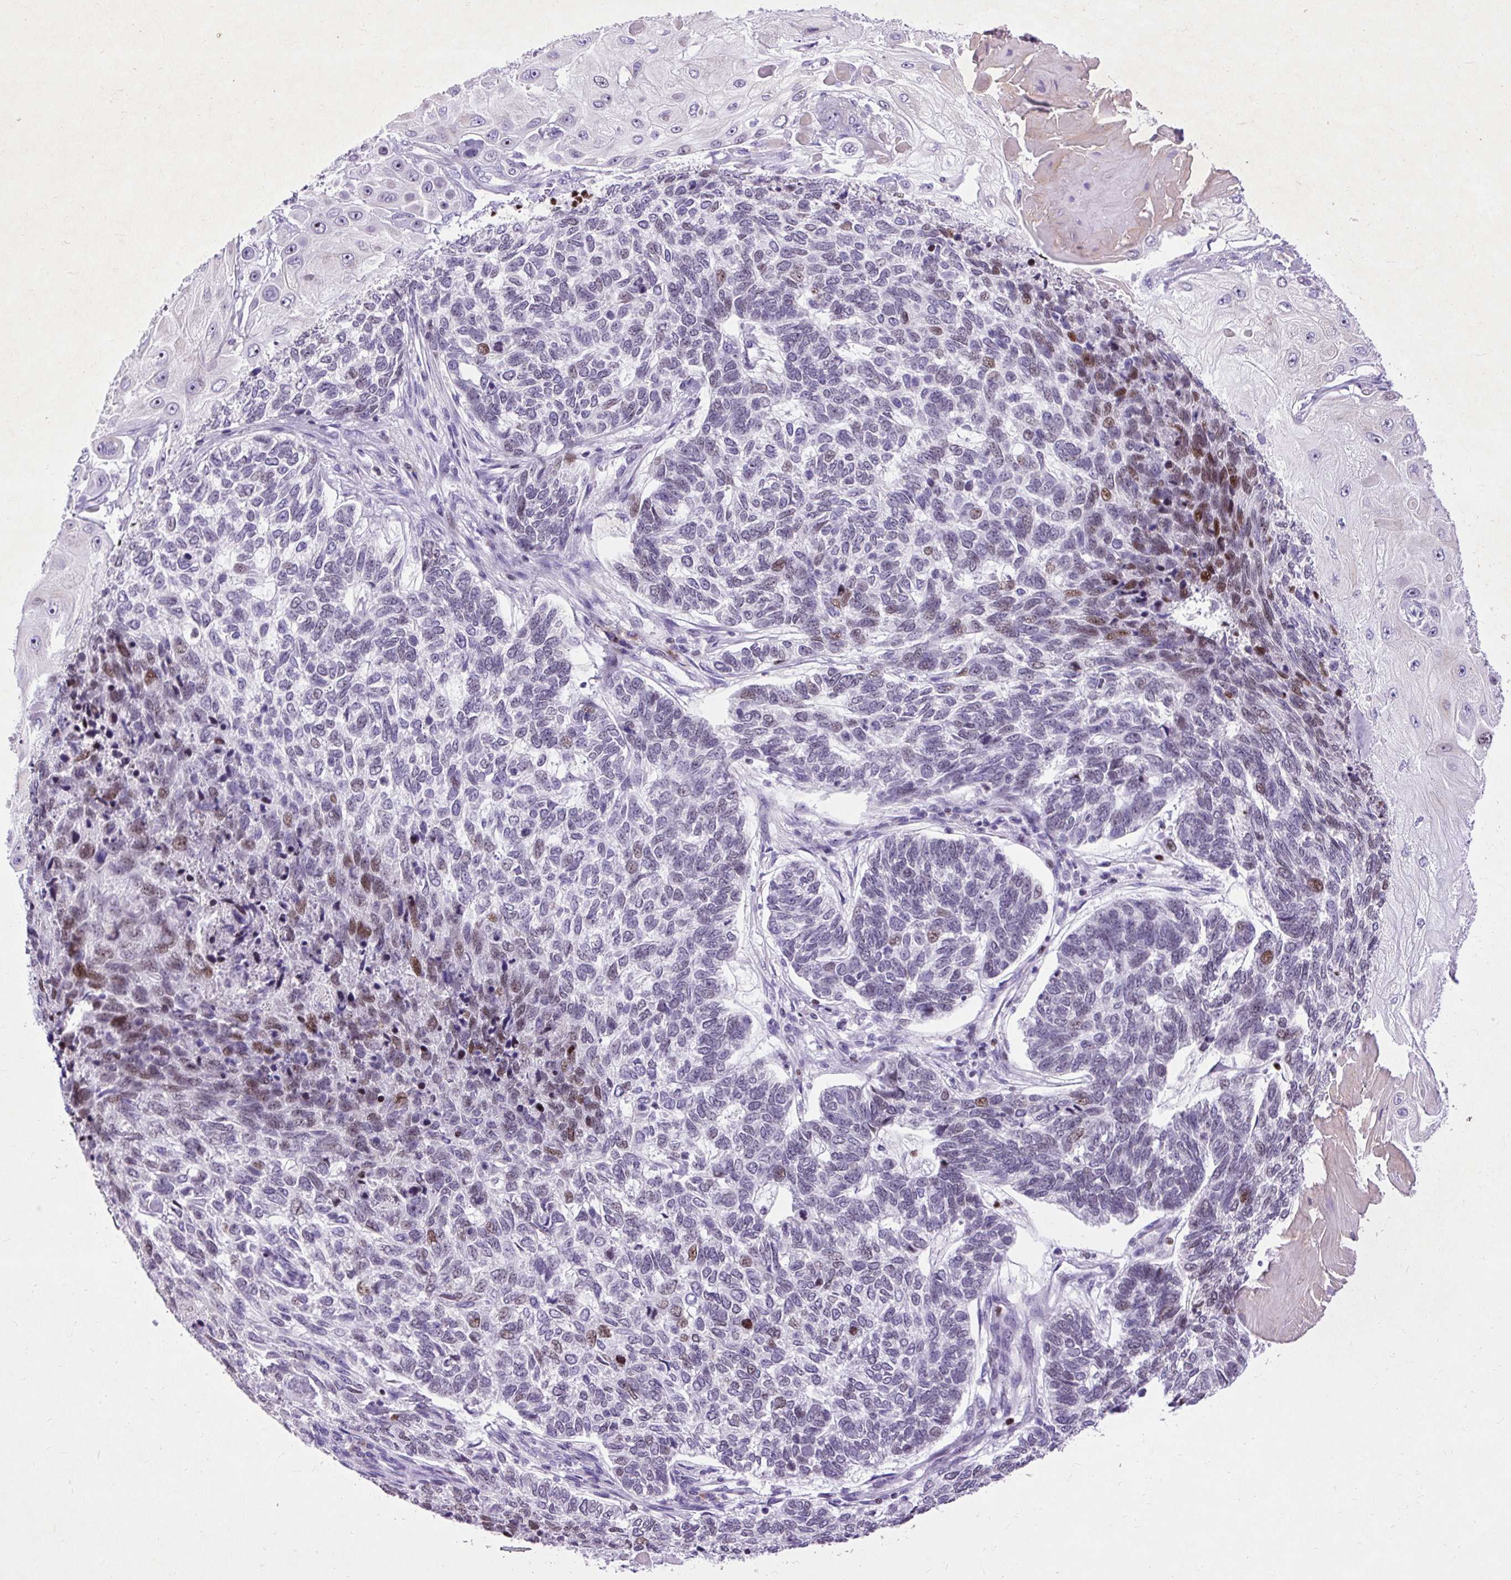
{"staining": {"intensity": "moderate", "quantity": "<25%", "location": "nuclear"}, "tissue": "skin cancer", "cell_type": "Tumor cells", "image_type": "cancer", "snomed": [{"axis": "morphology", "description": "Basal cell carcinoma"}, {"axis": "topography", "description": "Skin"}], "caption": "Human skin cancer (basal cell carcinoma) stained with a brown dye exhibits moderate nuclear positive positivity in approximately <25% of tumor cells.", "gene": "SPC24", "patient": {"sex": "female", "age": 65}}